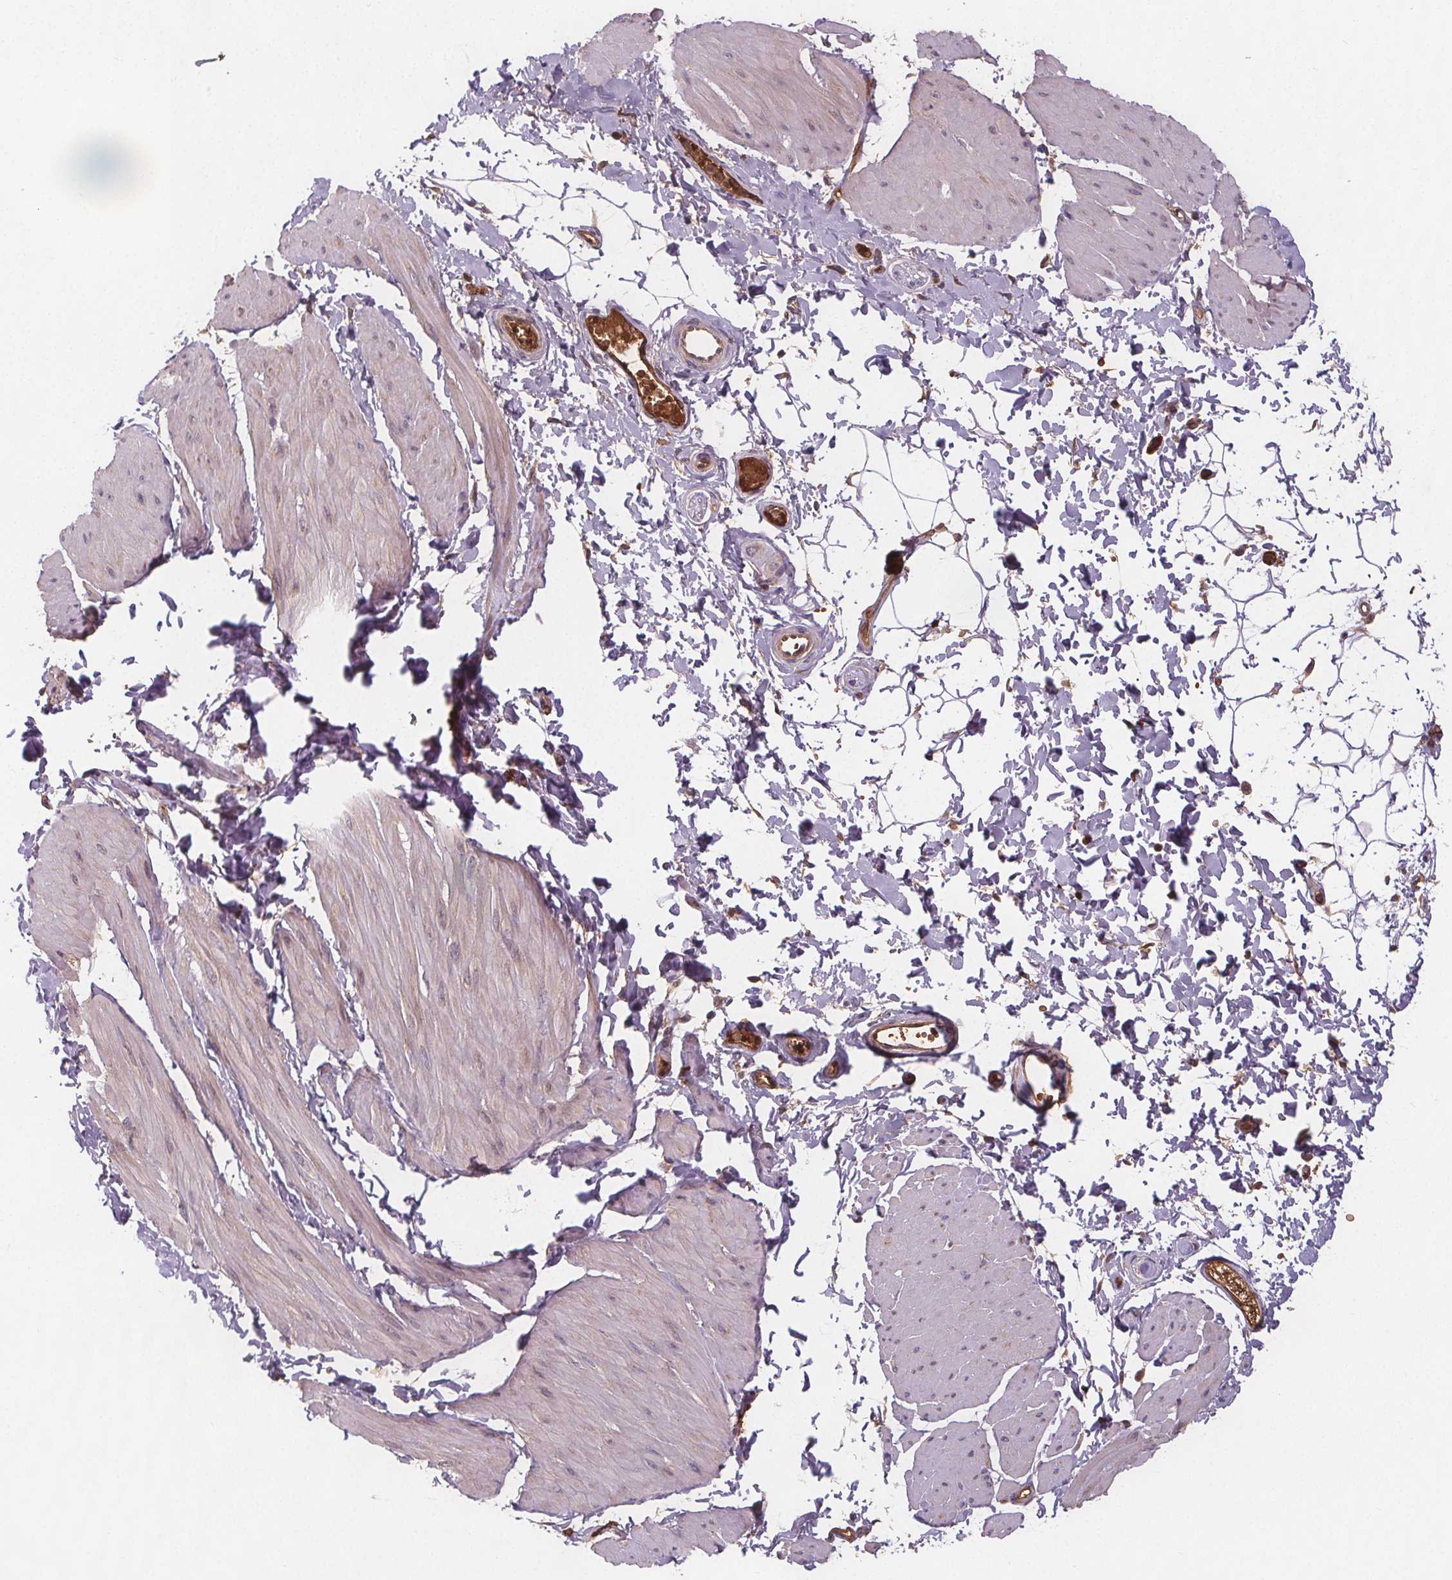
{"staining": {"intensity": "negative", "quantity": "none", "location": "none"}, "tissue": "adipose tissue", "cell_type": "Adipocytes", "image_type": "normal", "snomed": [{"axis": "morphology", "description": "Normal tissue, NOS"}, {"axis": "topography", "description": "Smooth muscle"}, {"axis": "topography", "description": "Peripheral nerve tissue"}], "caption": "Protein analysis of benign adipose tissue shows no significant staining in adipocytes. The staining was performed using DAB (3,3'-diaminobenzidine) to visualize the protein expression in brown, while the nuclei were stained in blue with hematoxylin (Magnification: 20x).", "gene": "EIF3D", "patient": {"sex": "male", "age": 58}}